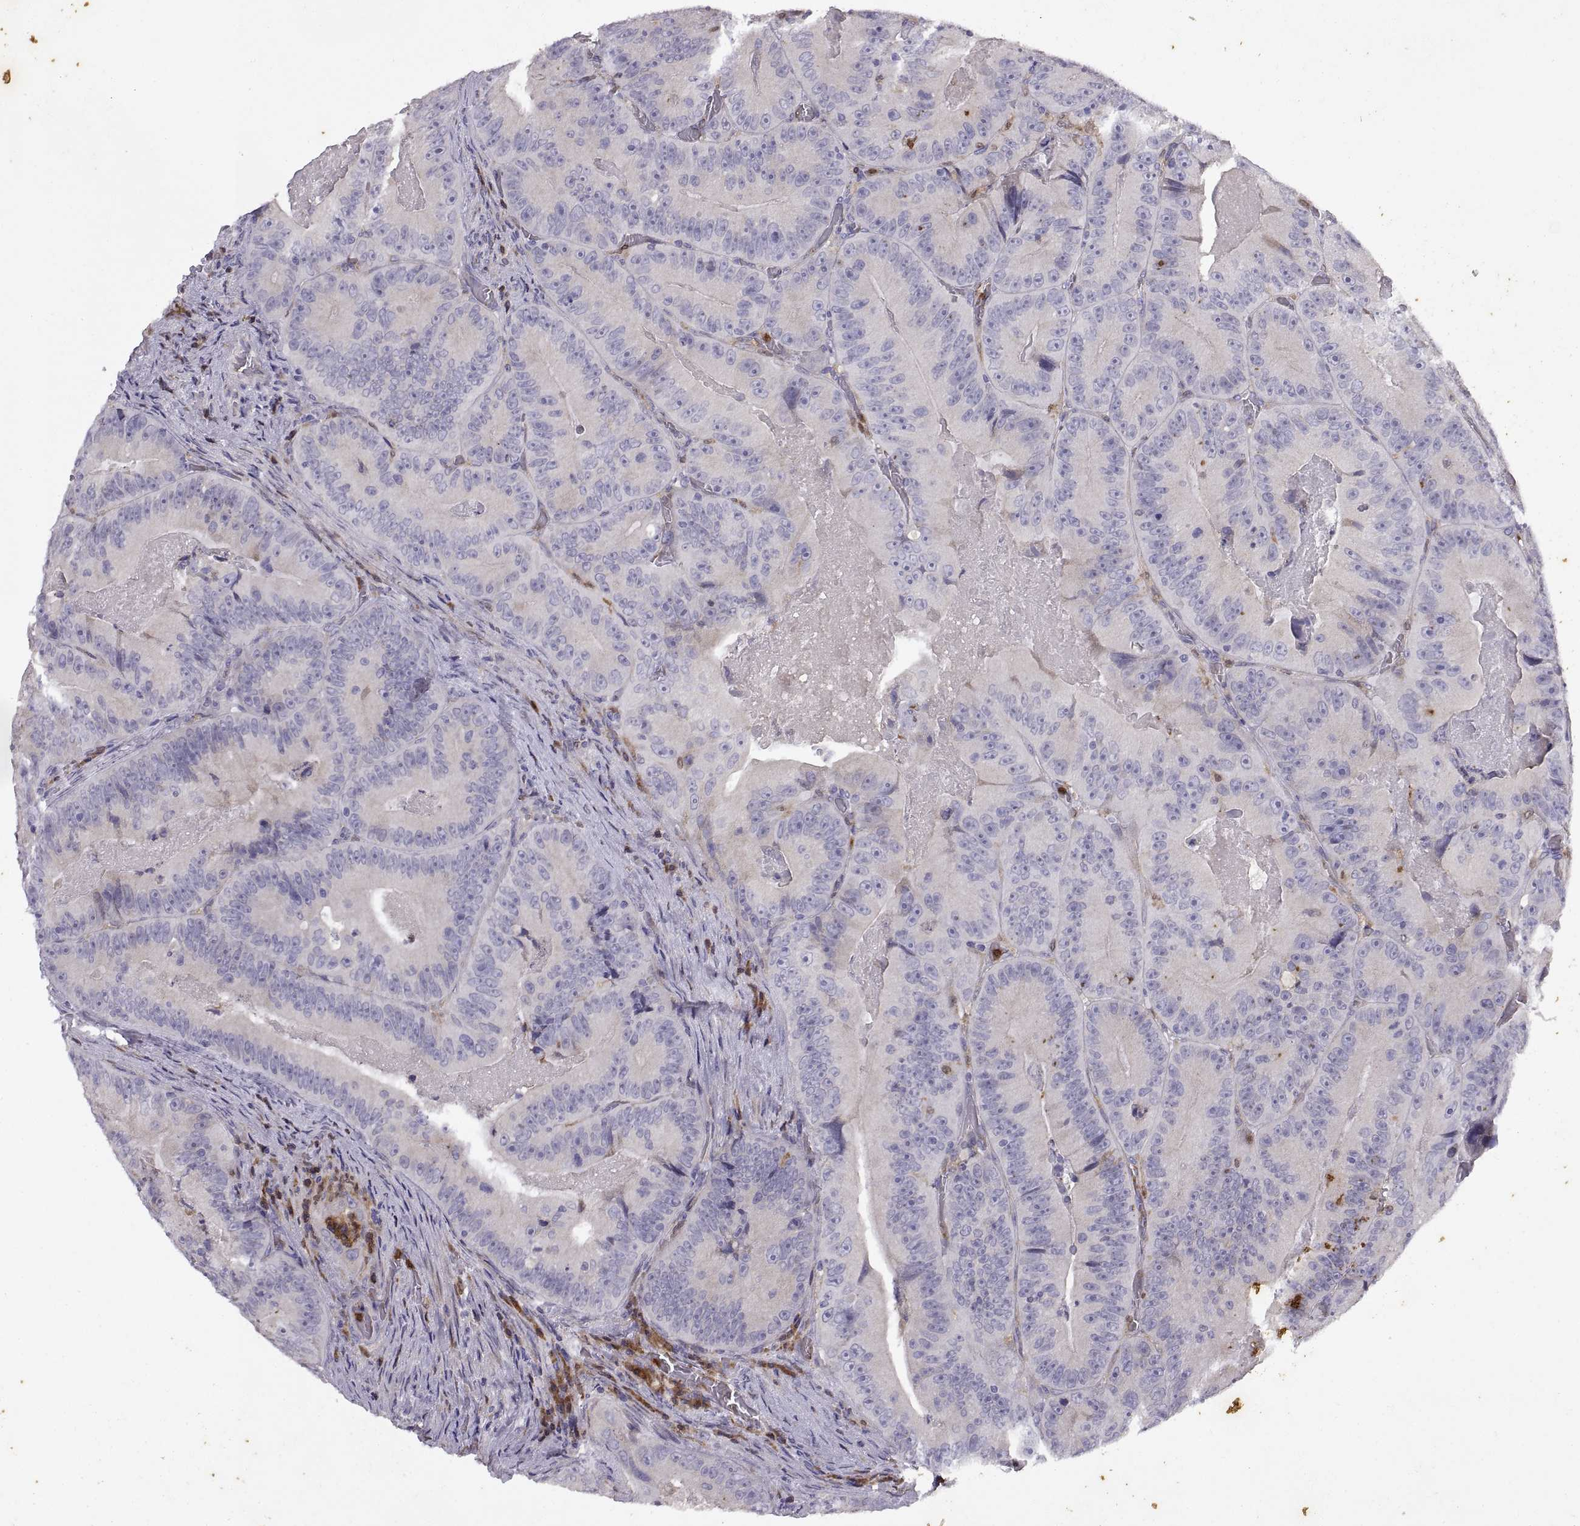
{"staining": {"intensity": "negative", "quantity": "none", "location": "none"}, "tissue": "colorectal cancer", "cell_type": "Tumor cells", "image_type": "cancer", "snomed": [{"axis": "morphology", "description": "Adenocarcinoma, NOS"}, {"axis": "topography", "description": "Colon"}], "caption": "The image exhibits no staining of tumor cells in adenocarcinoma (colorectal).", "gene": "DOK3", "patient": {"sex": "female", "age": 86}}